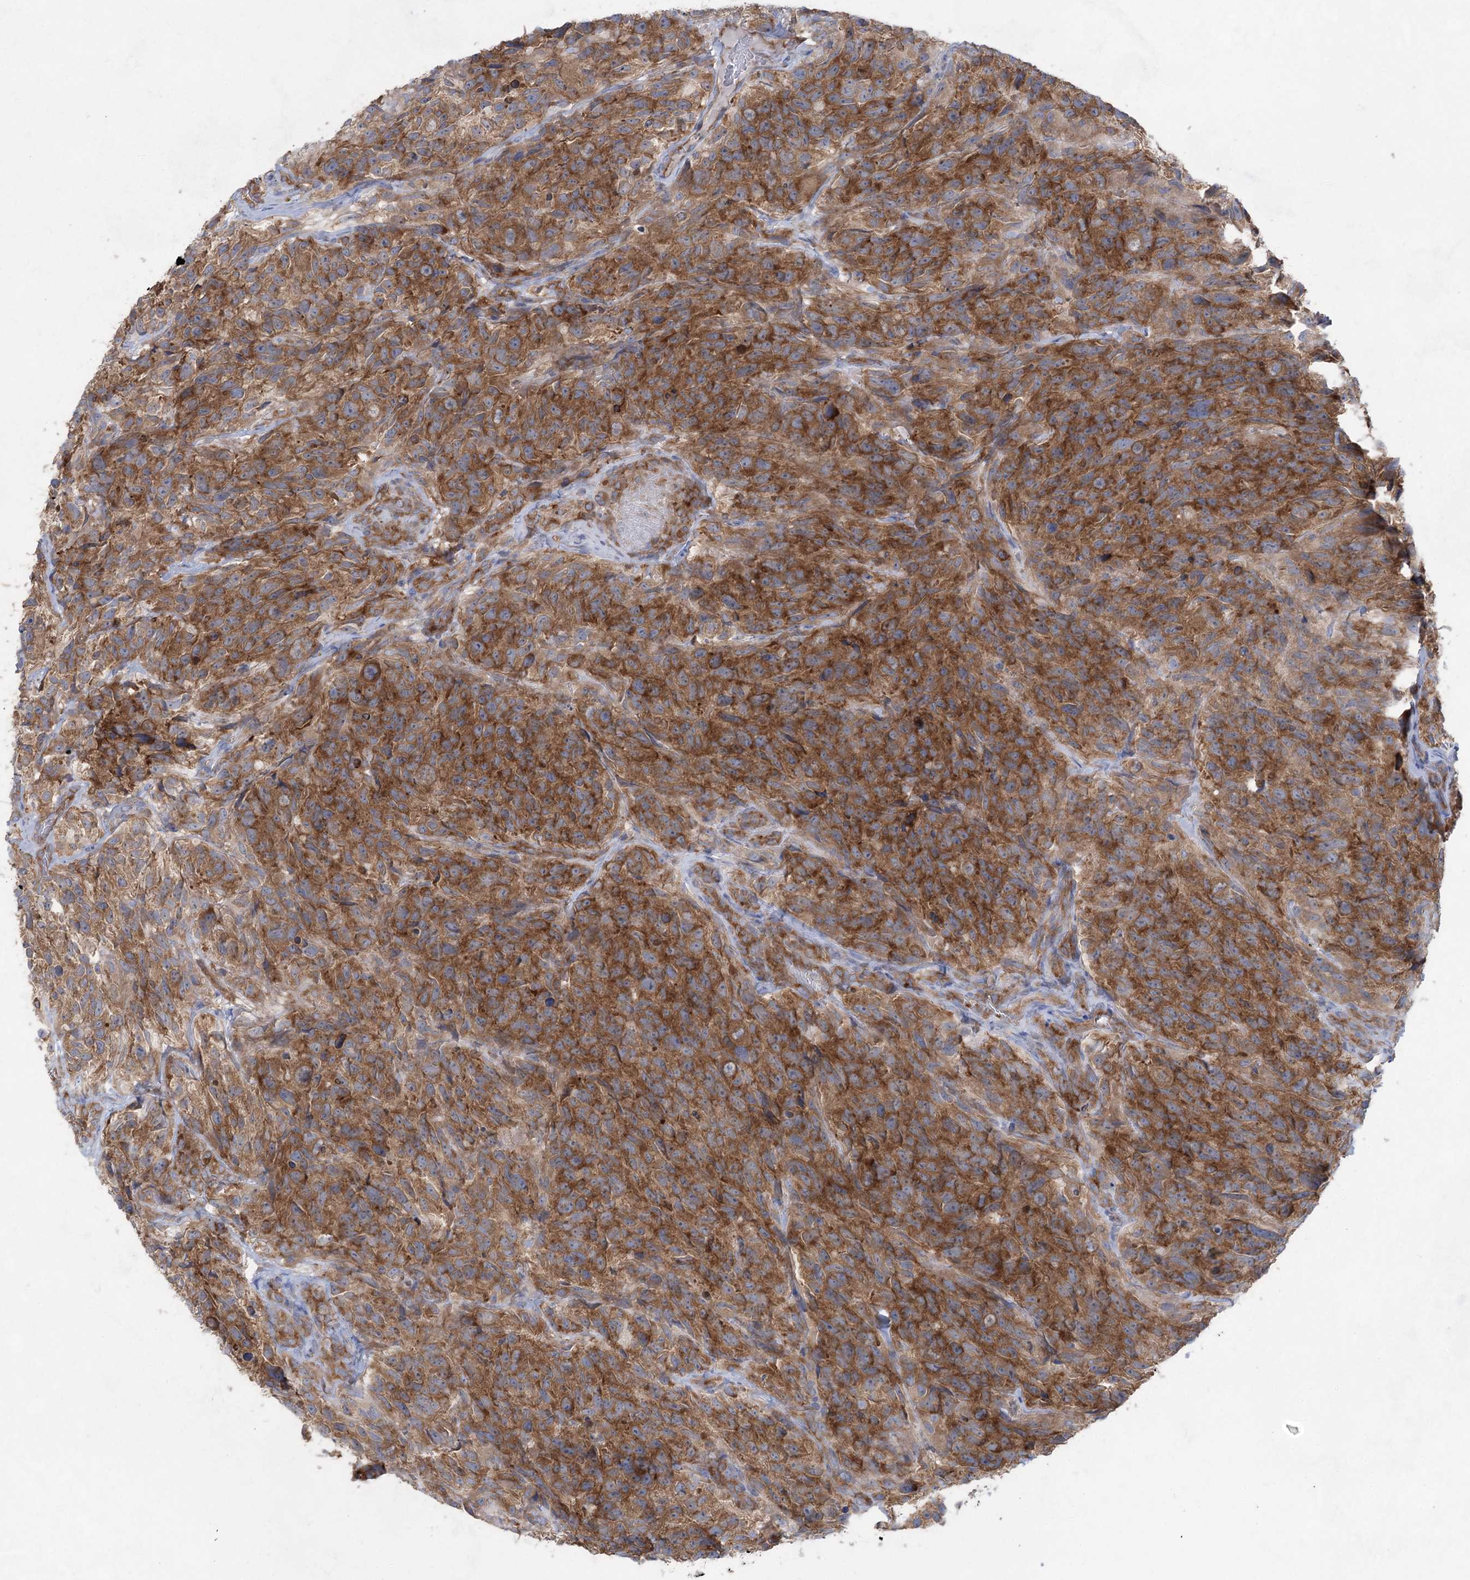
{"staining": {"intensity": "strong", "quantity": ">75%", "location": "cytoplasmic/membranous"}, "tissue": "glioma", "cell_type": "Tumor cells", "image_type": "cancer", "snomed": [{"axis": "morphology", "description": "Glioma, malignant, High grade"}, {"axis": "topography", "description": "Brain"}], "caption": "DAB immunohistochemical staining of human glioma exhibits strong cytoplasmic/membranous protein staining in about >75% of tumor cells. (DAB IHC with brightfield microscopy, high magnification).", "gene": "EIF3A", "patient": {"sex": "male", "age": 69}}